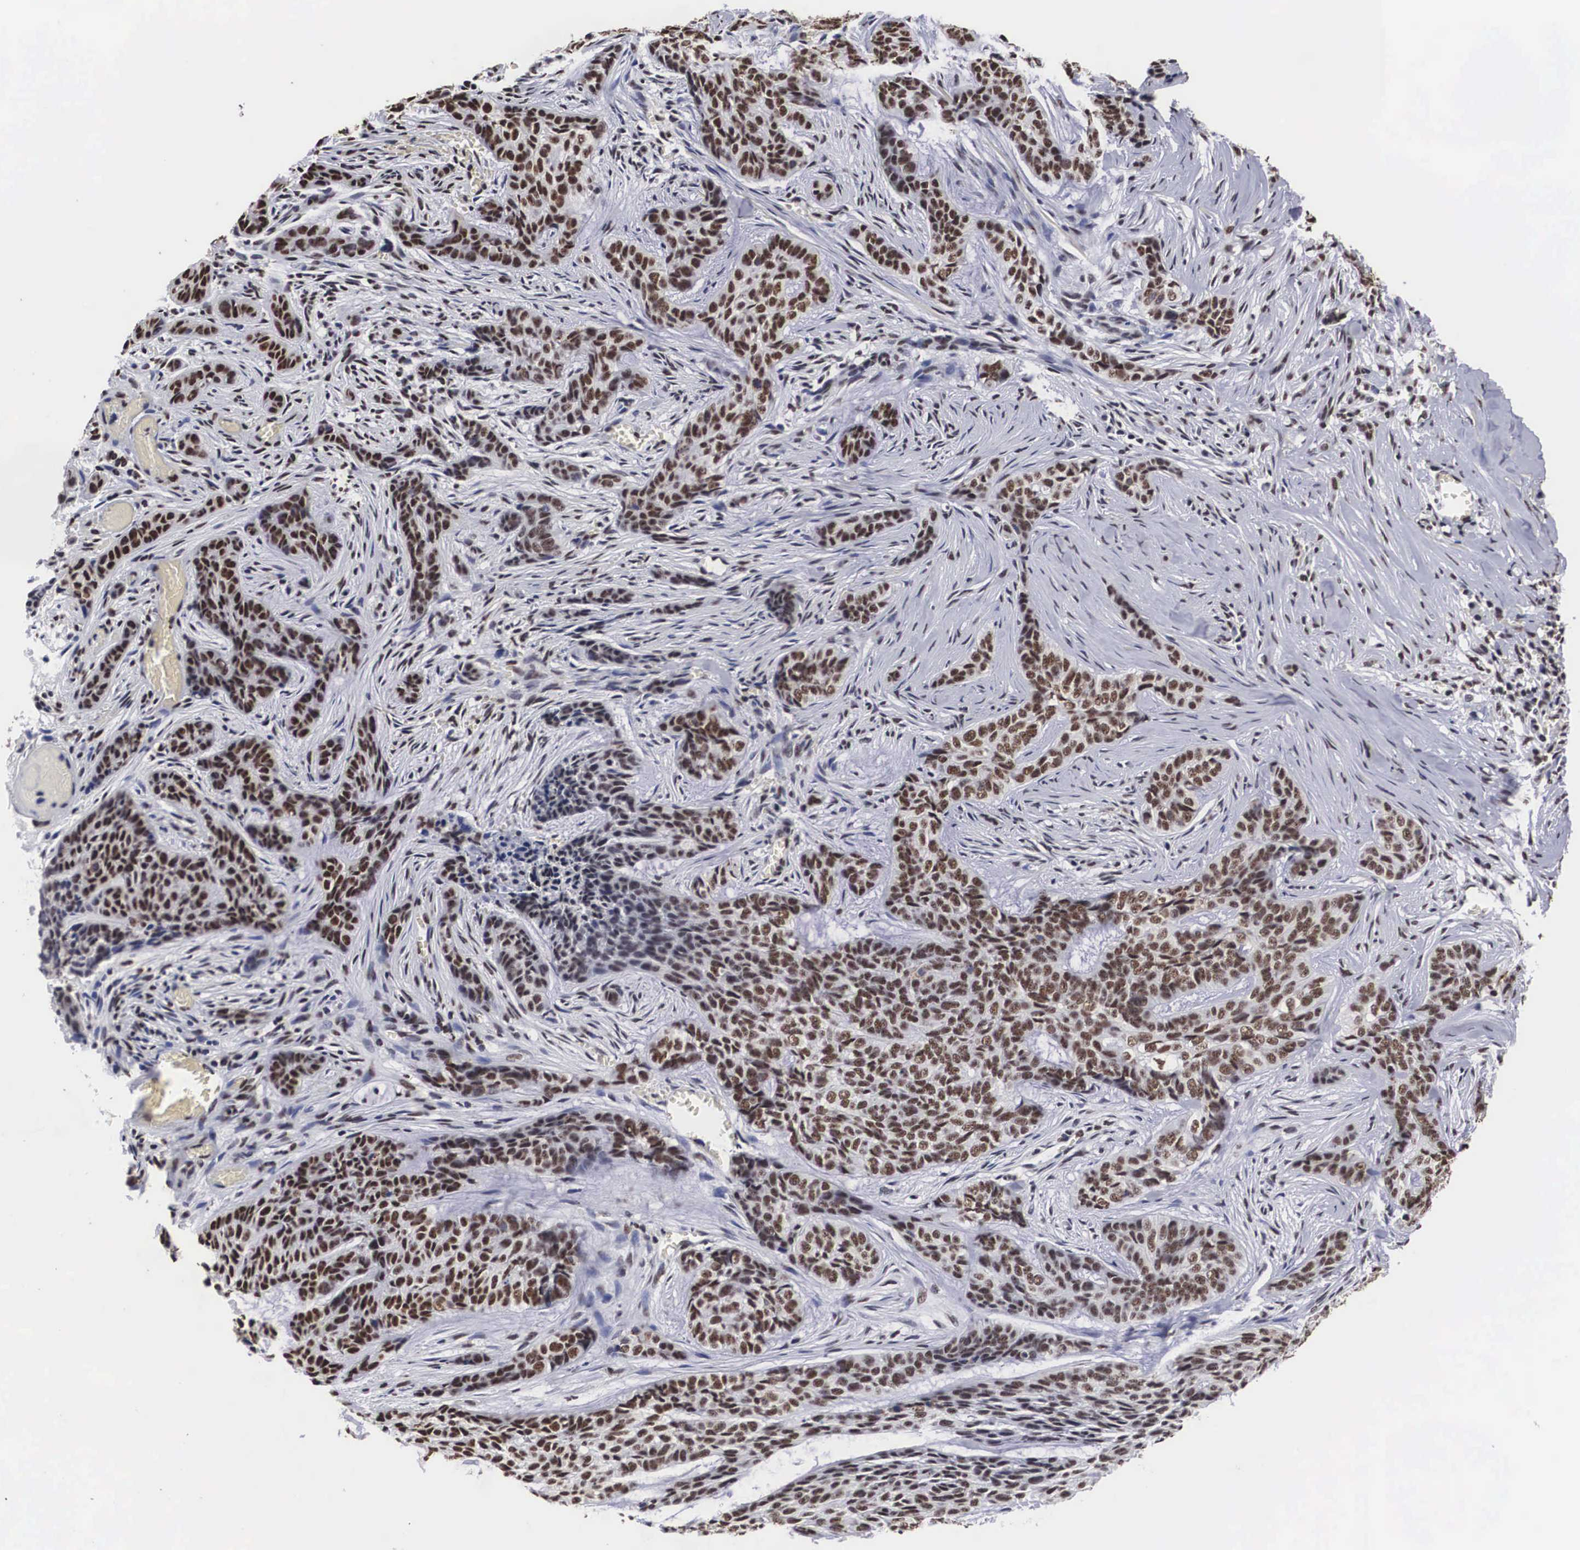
{"staining": {"intensity": "strong", "quantity": ">75%", "location": "nuclear"}, "tissue": "skin cancer", "cell_type": "Tumor cells", "image_type": "cancer", "snomed": [{"axis": "morphology", "description": "Normal tissue, NOS"}, {"axis": "morphology", "description": "Basal cell carcinoma"}, {"axis": "topography", "description": "Skin"}], "caption": "Protein analysis of skin cancer tissue demonstrates strong nuclear expression in approximately >75% of tumor cells.", "gene": "ACIN1", "patient": {"sex": "female", "age": 65}}